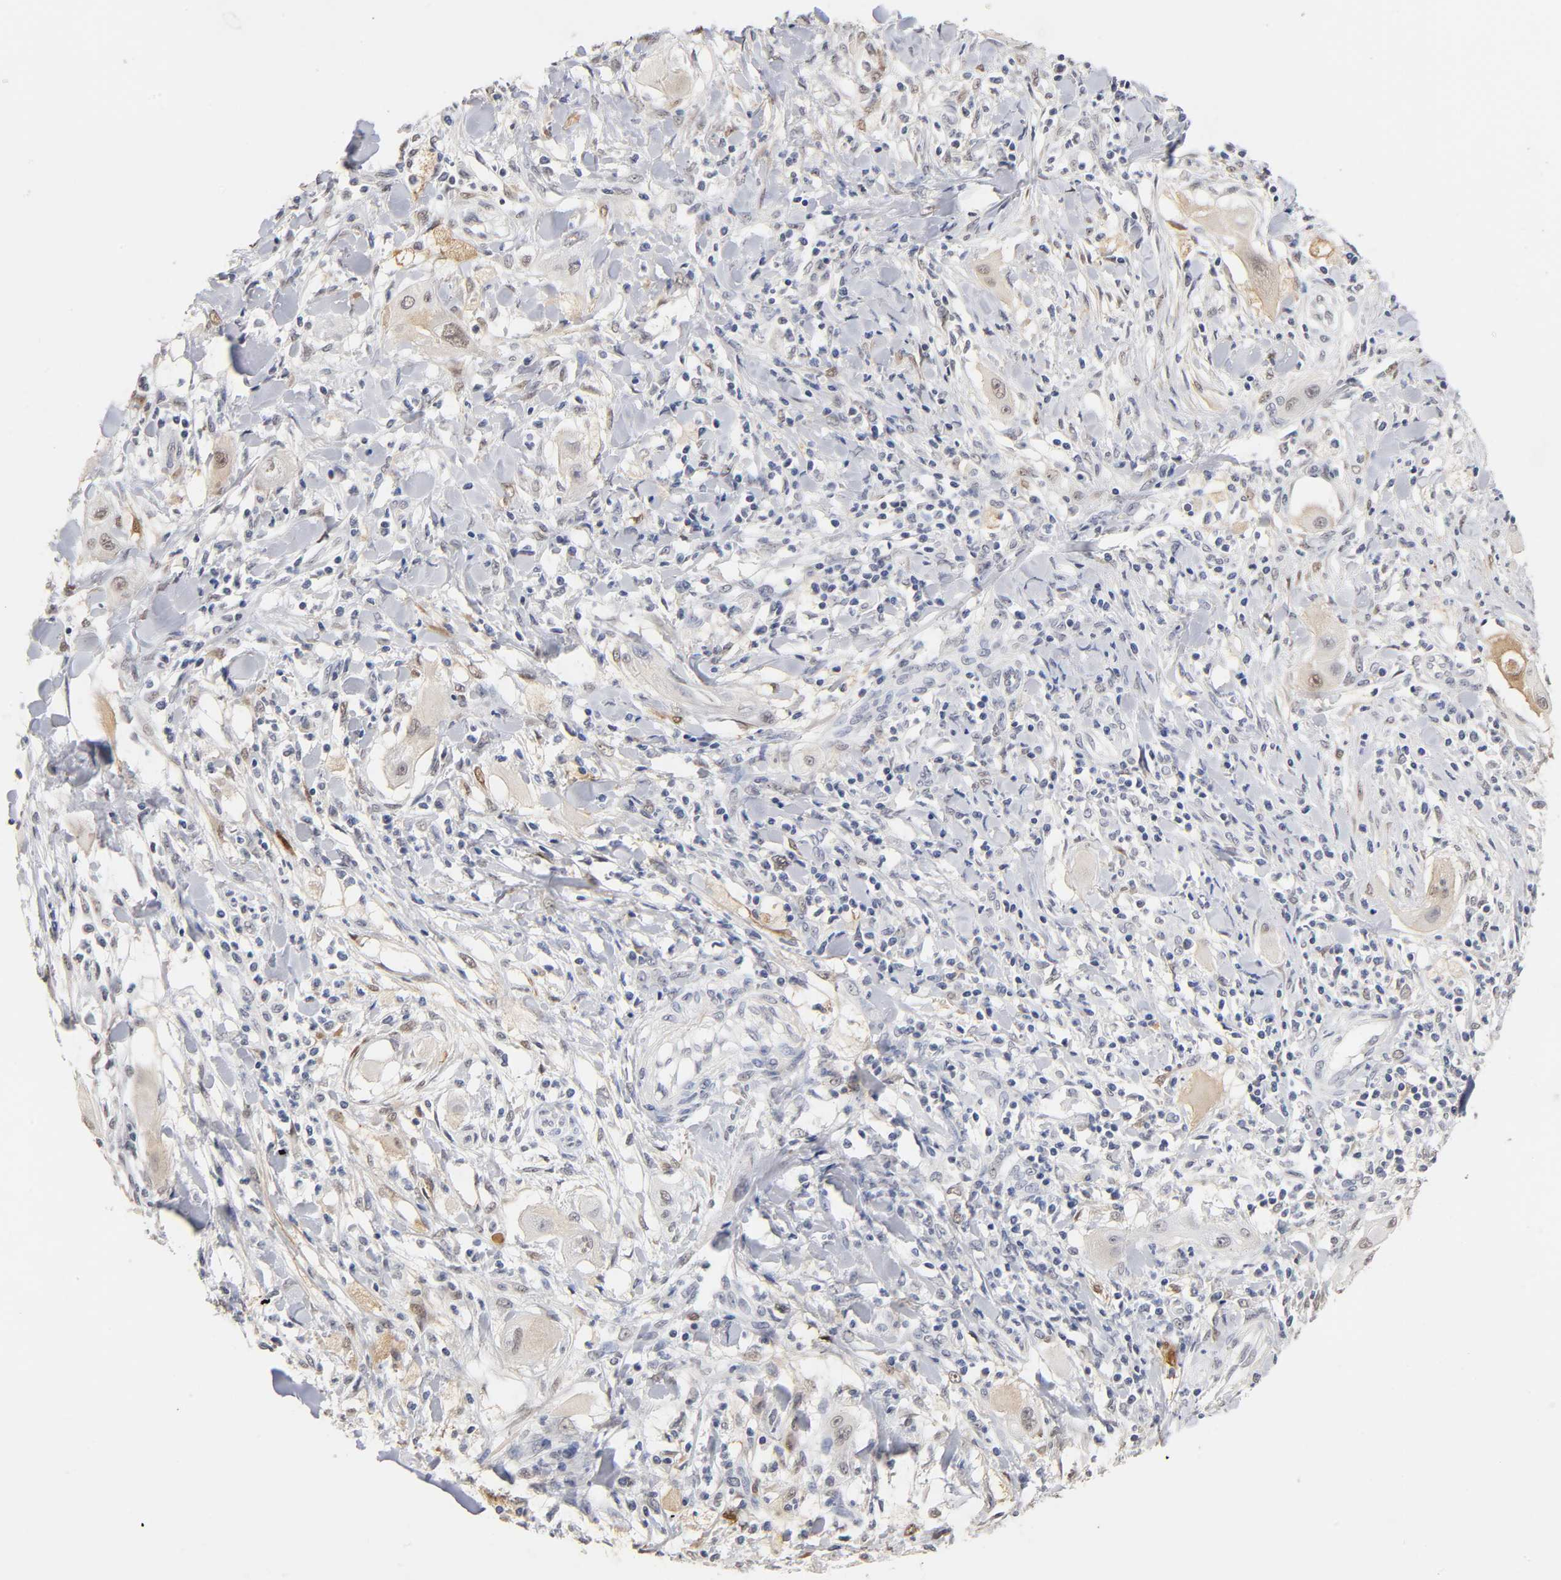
{"staining": {"intensity": "weak", "quantity": "25%-75%", "location": "cytoplasmic/membranous,nuclear"}, "tissue": "lung cancer", "cell_type": "Tumor cells", "image_type": "cancer", "snomed": [{"axis": "morphology", "description": "Squamous cell carcinoma, NOS"}, {"axis": "topography", "description": "Lung"}], "caption": "This image shows lung cancer stained with immunohistochemistry to label a protein in brown. The cytoplasmic/membranous and nuclear of tumor cells show weak positivity for the protein. Nuclei are counter-stained blue.", "gene": "CRABP2", "patient": {"sex": "female", "age": 47}}